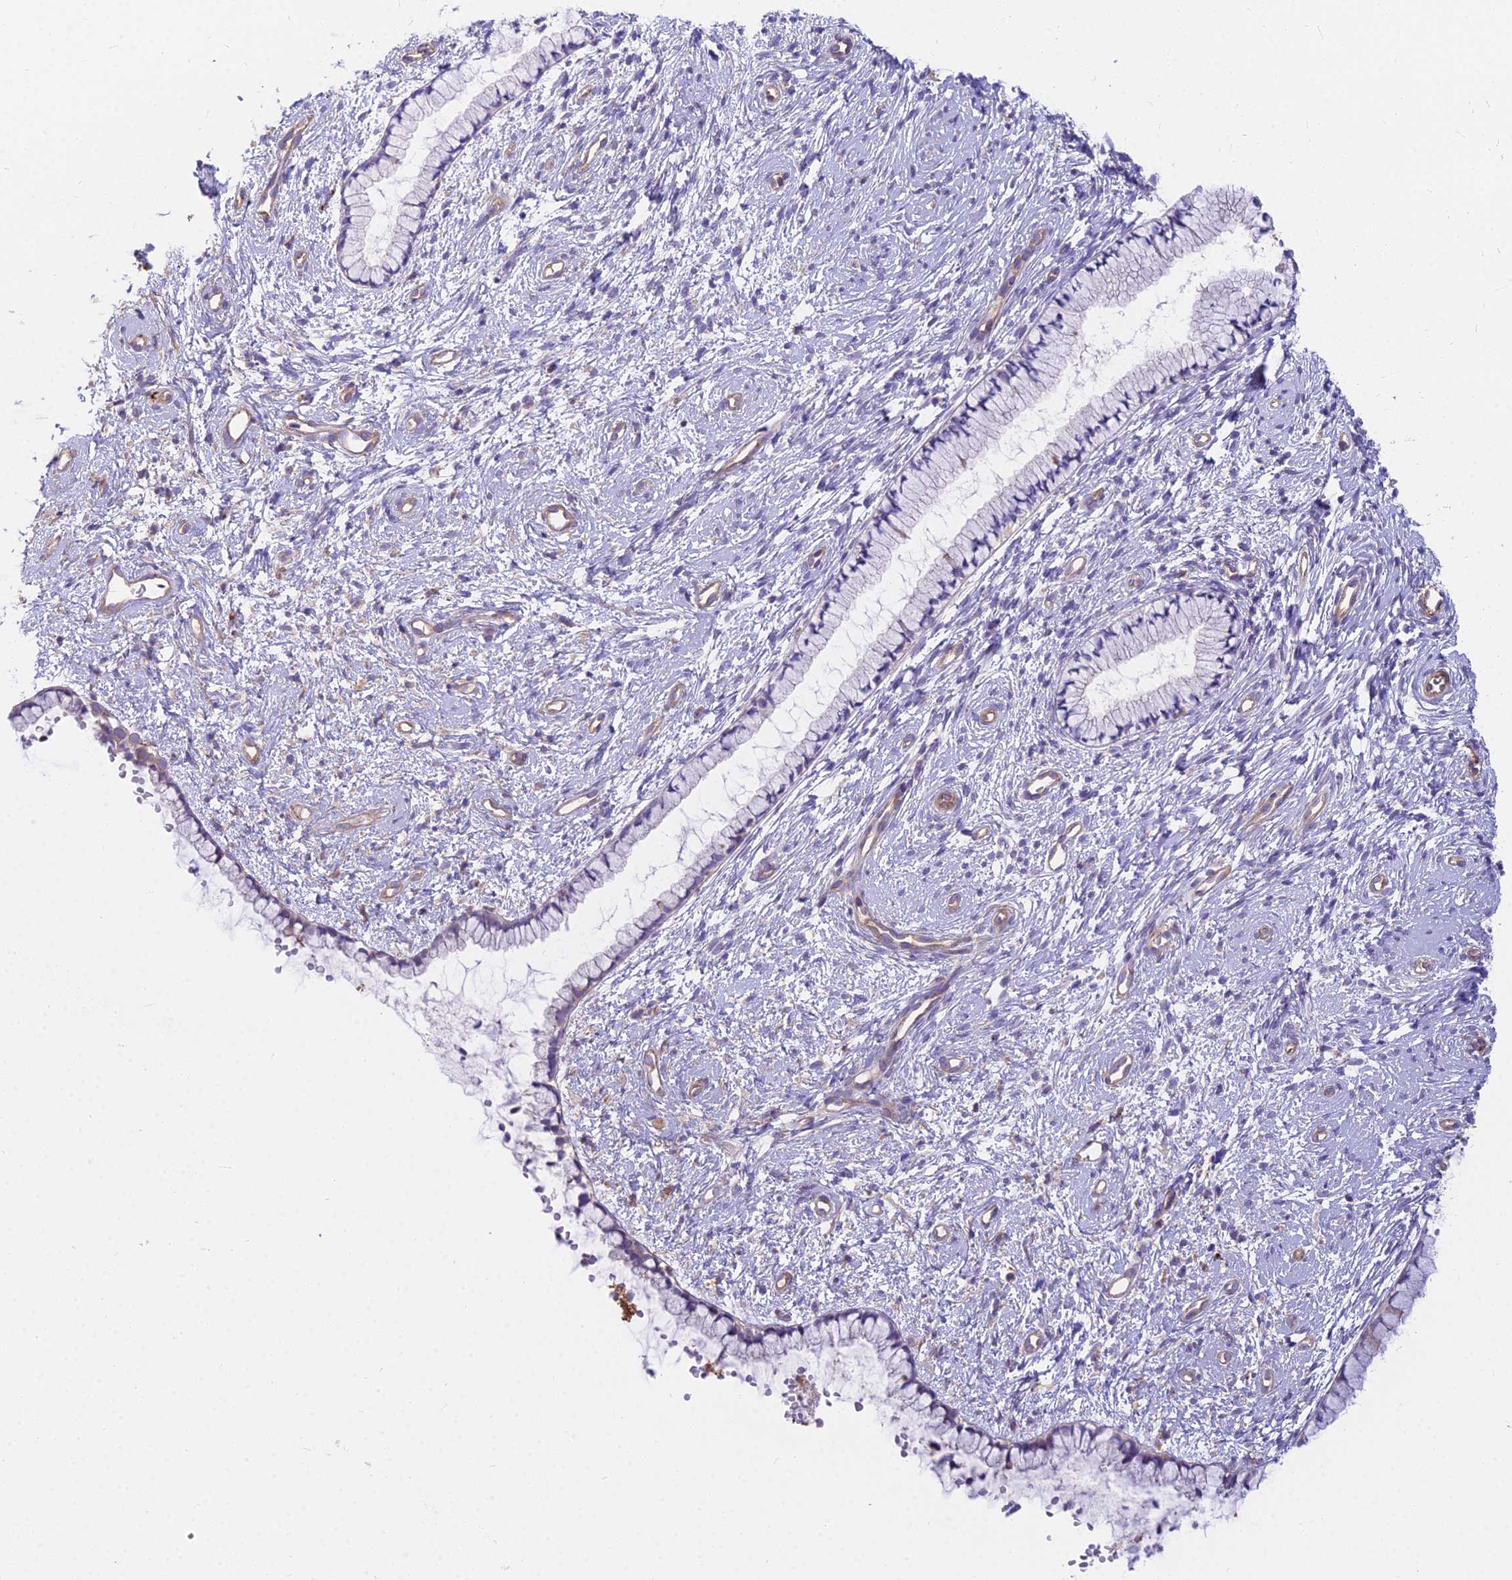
{"staining": {"intensity": "negative", "quantity": "none", "location": "none"}, "tissue": "cervix", "cell_type": "Glandular cells", "image_type": "normal", "snomed": [{"axis": "morphology", "description": "Normal tissue, NOS"}, {"axis": "topography", "description": "Cervix"}], "caption": "This is an immunohistochemistry micrograph of unremarkable human cervix. There is no expression in glandular cells.", "gene": "HLA", "patient": {"sex": "female", "age": 57}}